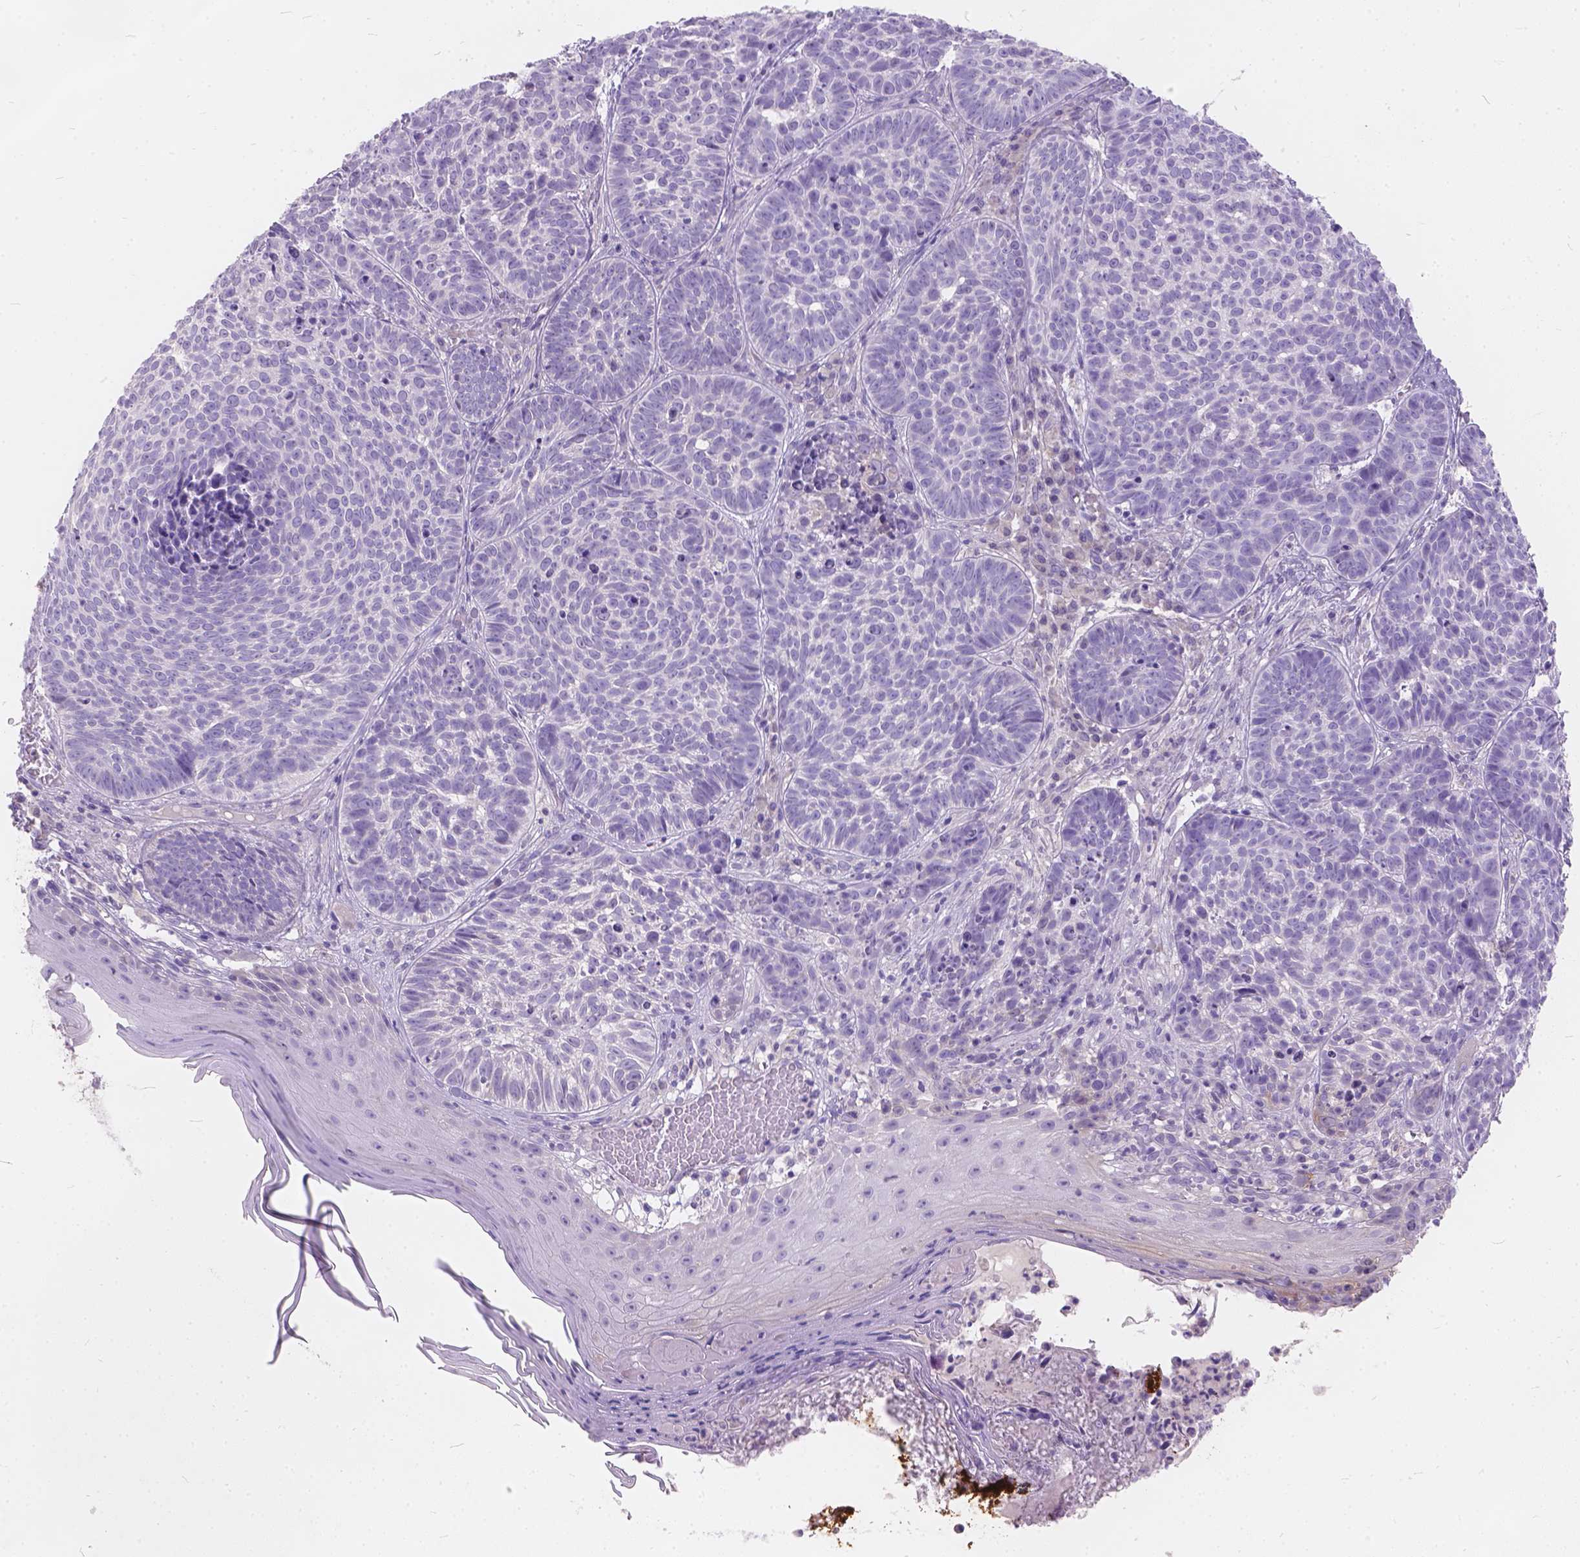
{"staining": {"intensity": "negative", "quantity": "none", "location": "none"}, "tissue": "skin cancer", "cell_type": "Tumor cells", "image_type": "cancer", "snomed": [{"axis": "morphology", "description": "Basal cell carcinoma"}, {"axis": "topography", "description": "Skin"}], "caption": "Immunohistochemistry (IHC) micrograph of skin basal cell carcinoma stained for a protein (brown), which exhibits no staining in tumor cells.", "gene": "PEX11G", "patient": {"sex": "male", "age": 90}}